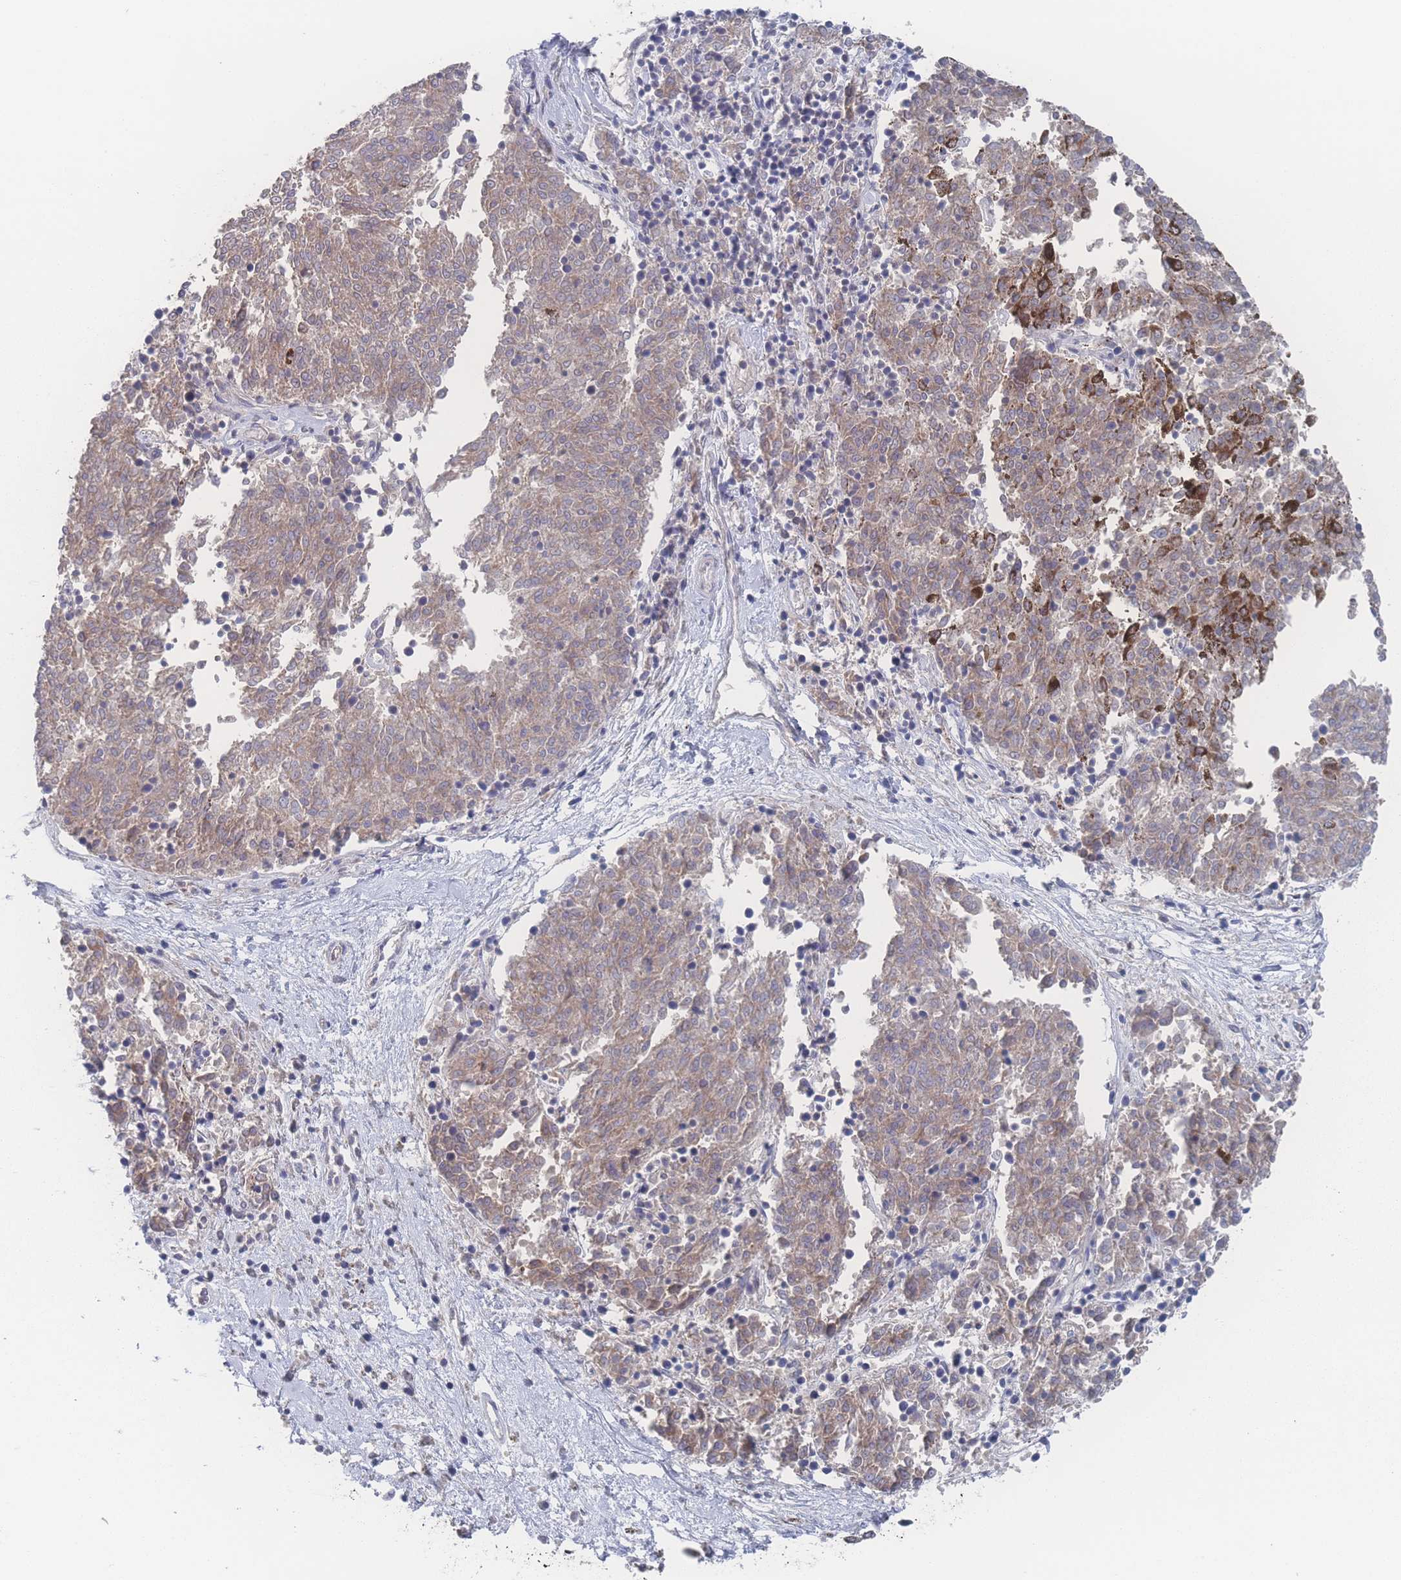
{"staining": {"intensity": "moderate", "quantity": ">75%", "location": "cytoplasmic/membranous"}, "tissue": "melanoma", "cell_type": "Tumor cells", "image_type": "cancer", "snomed": [{"axis": "morphology", "description": "Malignant melanoma, NOS"}, {"axis": "topography", "description": "Skin"}], "caption": "Malignant melanoma stained with a protein marker demonstrates moderate staining in tumor cells.", "gene": "NBEAL1", "patient": {"sex": "female", "age": 72}}